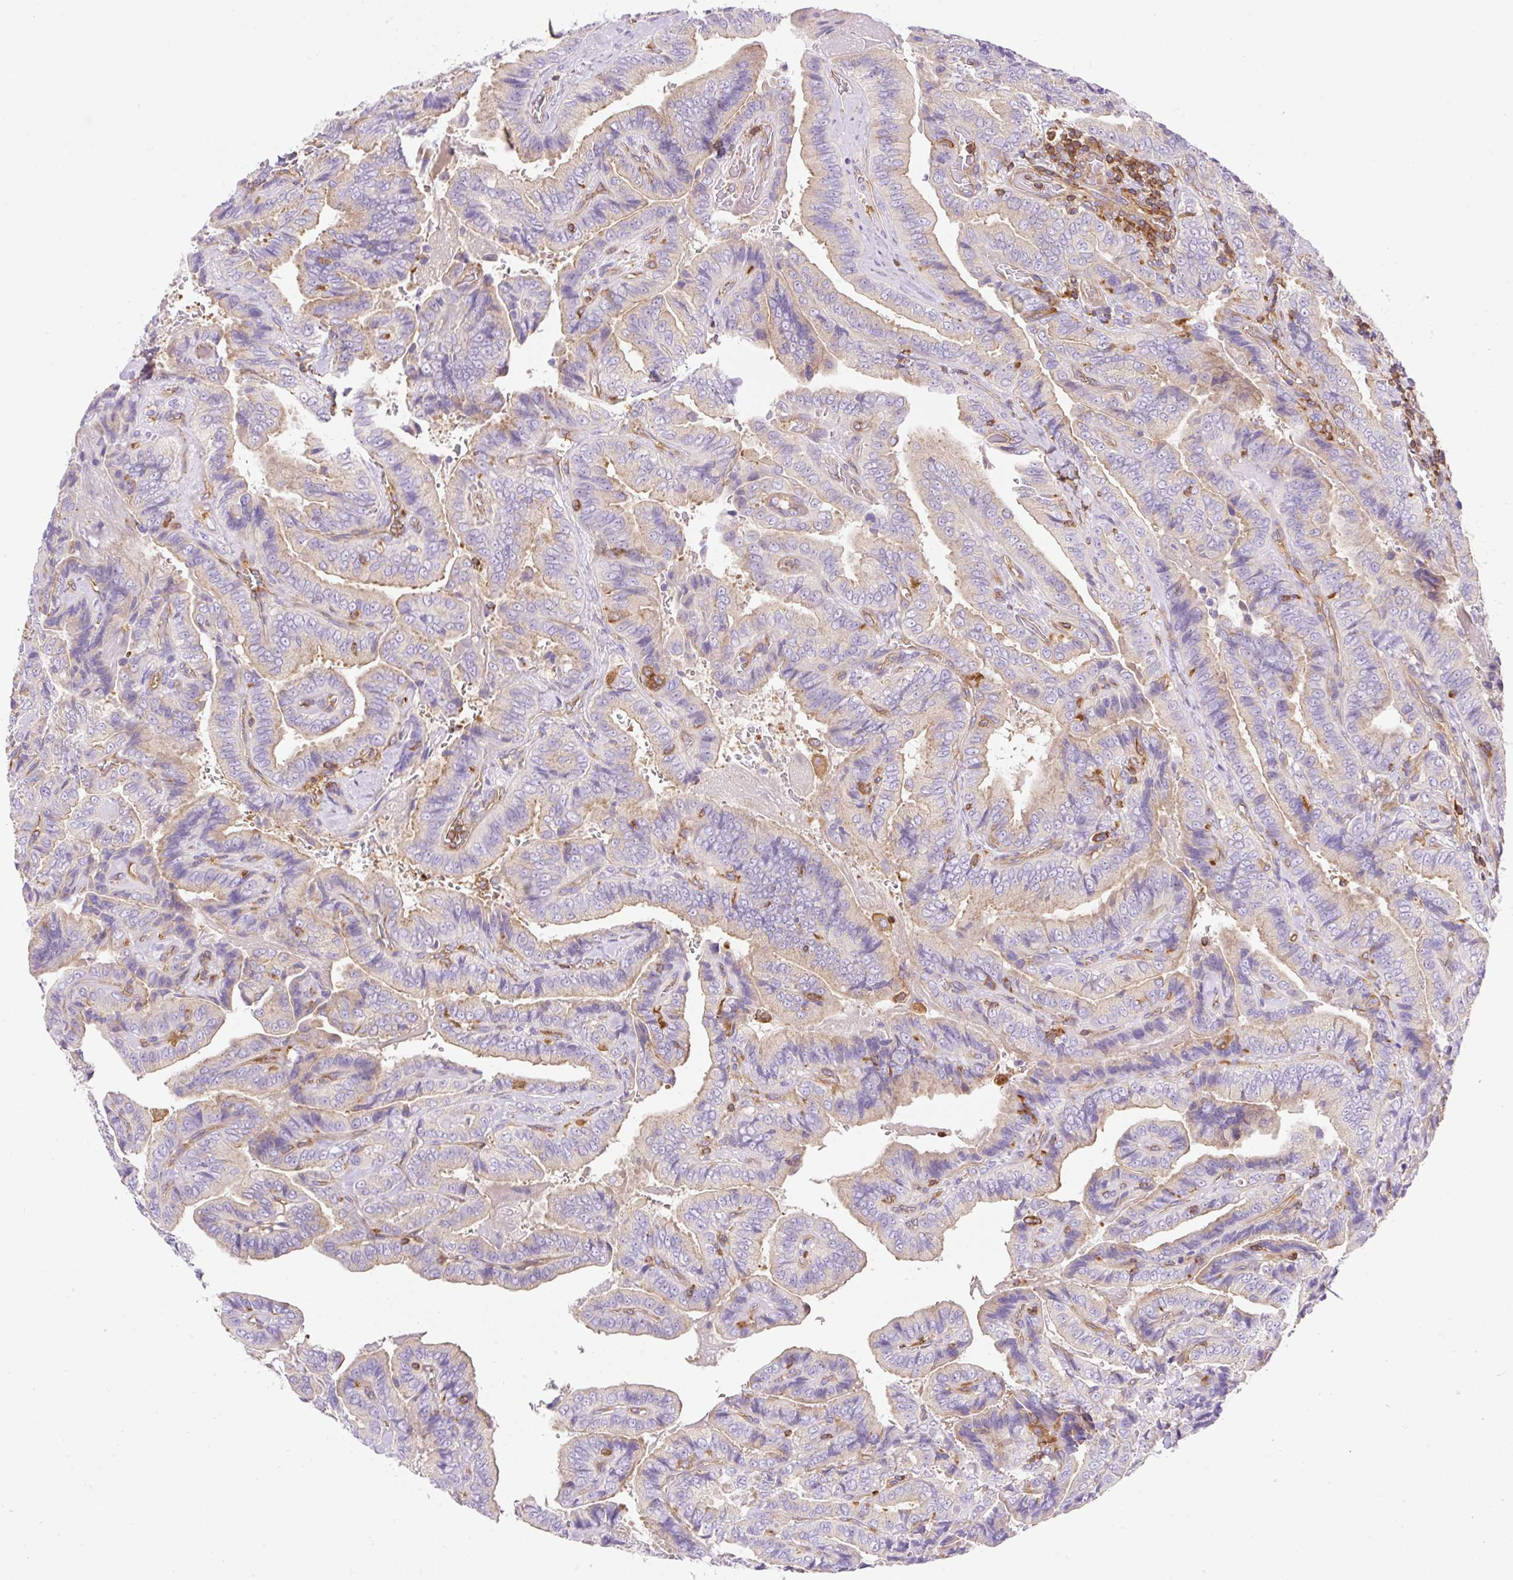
{"staining": {"intensity": "negative", "quantity": "none", "location": "none"}, "tissue": "thyroid cancer", "cell_type": "Tumor cells", "image_type": "cancer", "snomed": [{"axis": "morphology", "description": "Papillary adenocarcinoma, NOS"}, {"axis": "topography", "description": "Thyroid gland"}], "caption": "DAB immunohistochemical staining of thyroid cancer (papillary adenocarcinoma) exhibits no significant expression in tumor cells.", "gene": "DNM2", "patient": {"sex": "male", "age": 61}}